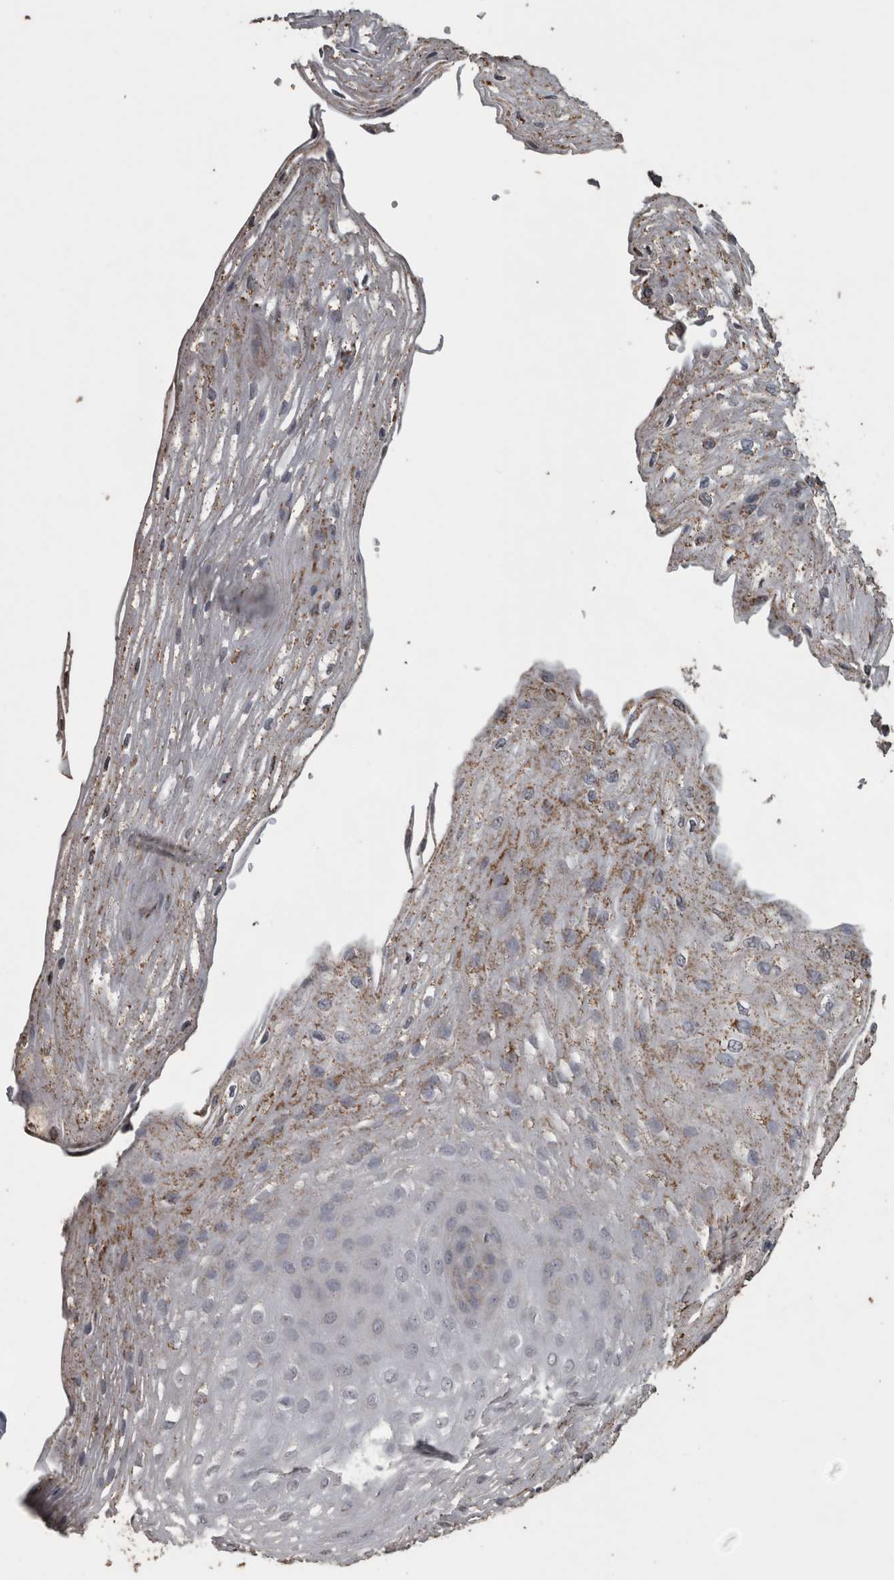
{"staining": {"intensity": "weak", "quantity": "25%-75%", "location": "cytoplasmic/membranous"}, "tissue": "esophagus", "cell_type": "Squamous epithelial cells", "image_type": "normal", "snomed": [{"axis": "morphology", "description": "Normal tissue, NOS"}, {"axis": "topography", "description": "Esophagus"}], "caption": "Immunohistochemistry (DAB) staining of unremarkable esophagus exhibits weak cytoplasmic/membranous protein positivity in about 25%-75% of squamous epithelial cells.", "gene": "ACADM", "patient": {"sex": "female", "age": 66}}